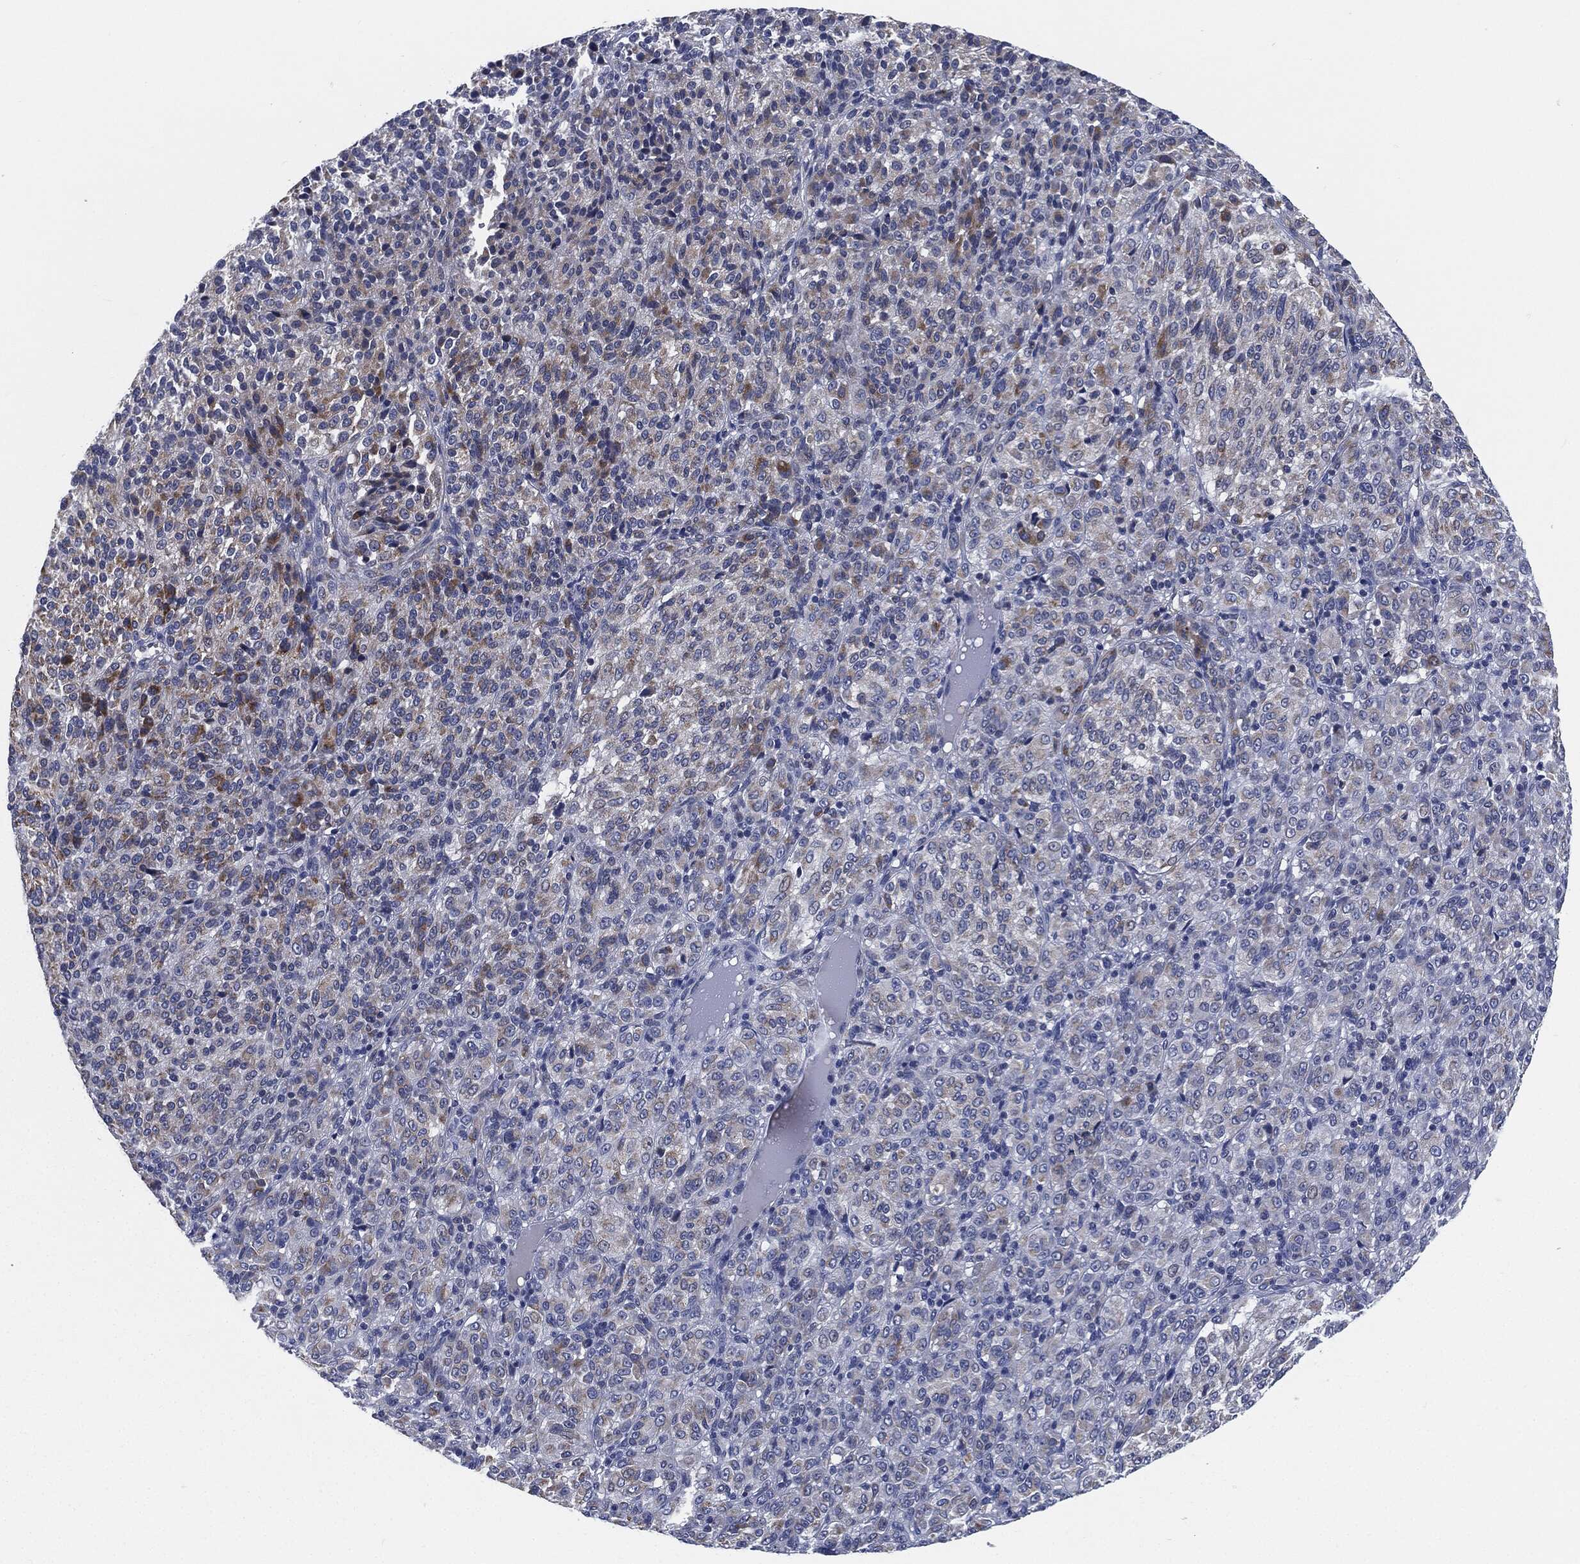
{"staining": {"intensity": "strong", "quantity": "<25%", "location": "cytoplasmic/membranous"}, "tissue": "melanoma", "cell_type": "Tumor cells", "image_type": "cancer", "snomed": [{"axis": "morphology", "description": "Malignant melanoma, Metastatic site"}, {"axis": "topography", "description": "Brain"}], "caption": "This is an image of immunohistochemistry (IHC) staining of melanoma, which shows strong expression in the cytoplasmic/membranous of tumor cells.", "gene": "SIGLEC9", "patient": {"sex": "female", "age": 56}}